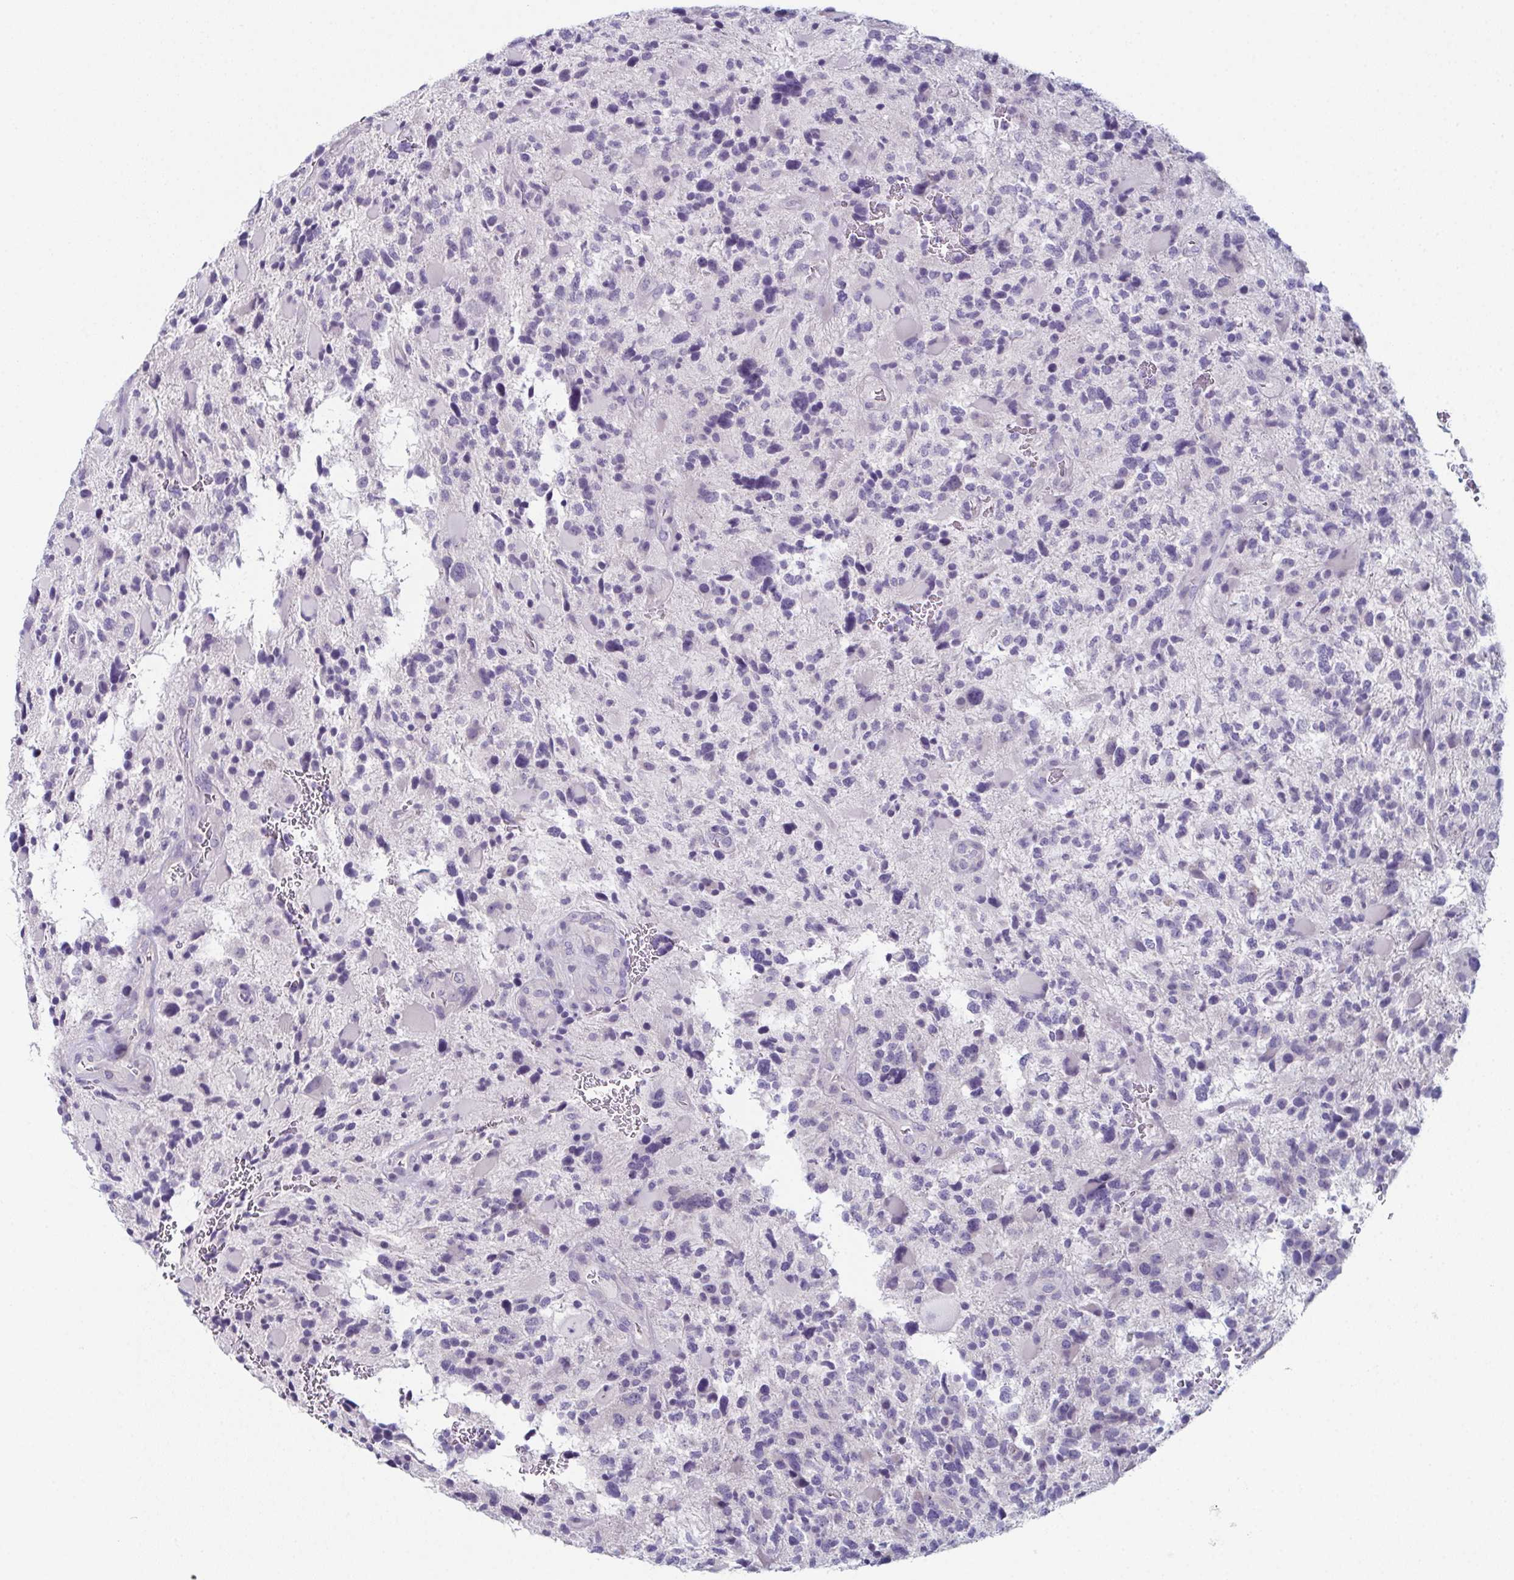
{"staining": {"intensity": "negative", "quantity": "none", "location": "none"}, "tissue": "glioma", "cell_type": "Tumor cells", "image_type": "cancer", "snomed": [{"axis": "morphology", "description": "Glioma, malignant, High grade"}, {"axis": "topography", "description": "Brain"}], "caption": "High magnification brightfield microscopy of high-grade glioma (malignant) stained with DAB (3,3'-diaminobenzidine) (brown) and counterstained with hematoxylin (blue): tumor cells show no significant positivity.", "gene": "ENKUR", "patient": {"sex": "female", "age": 71}}